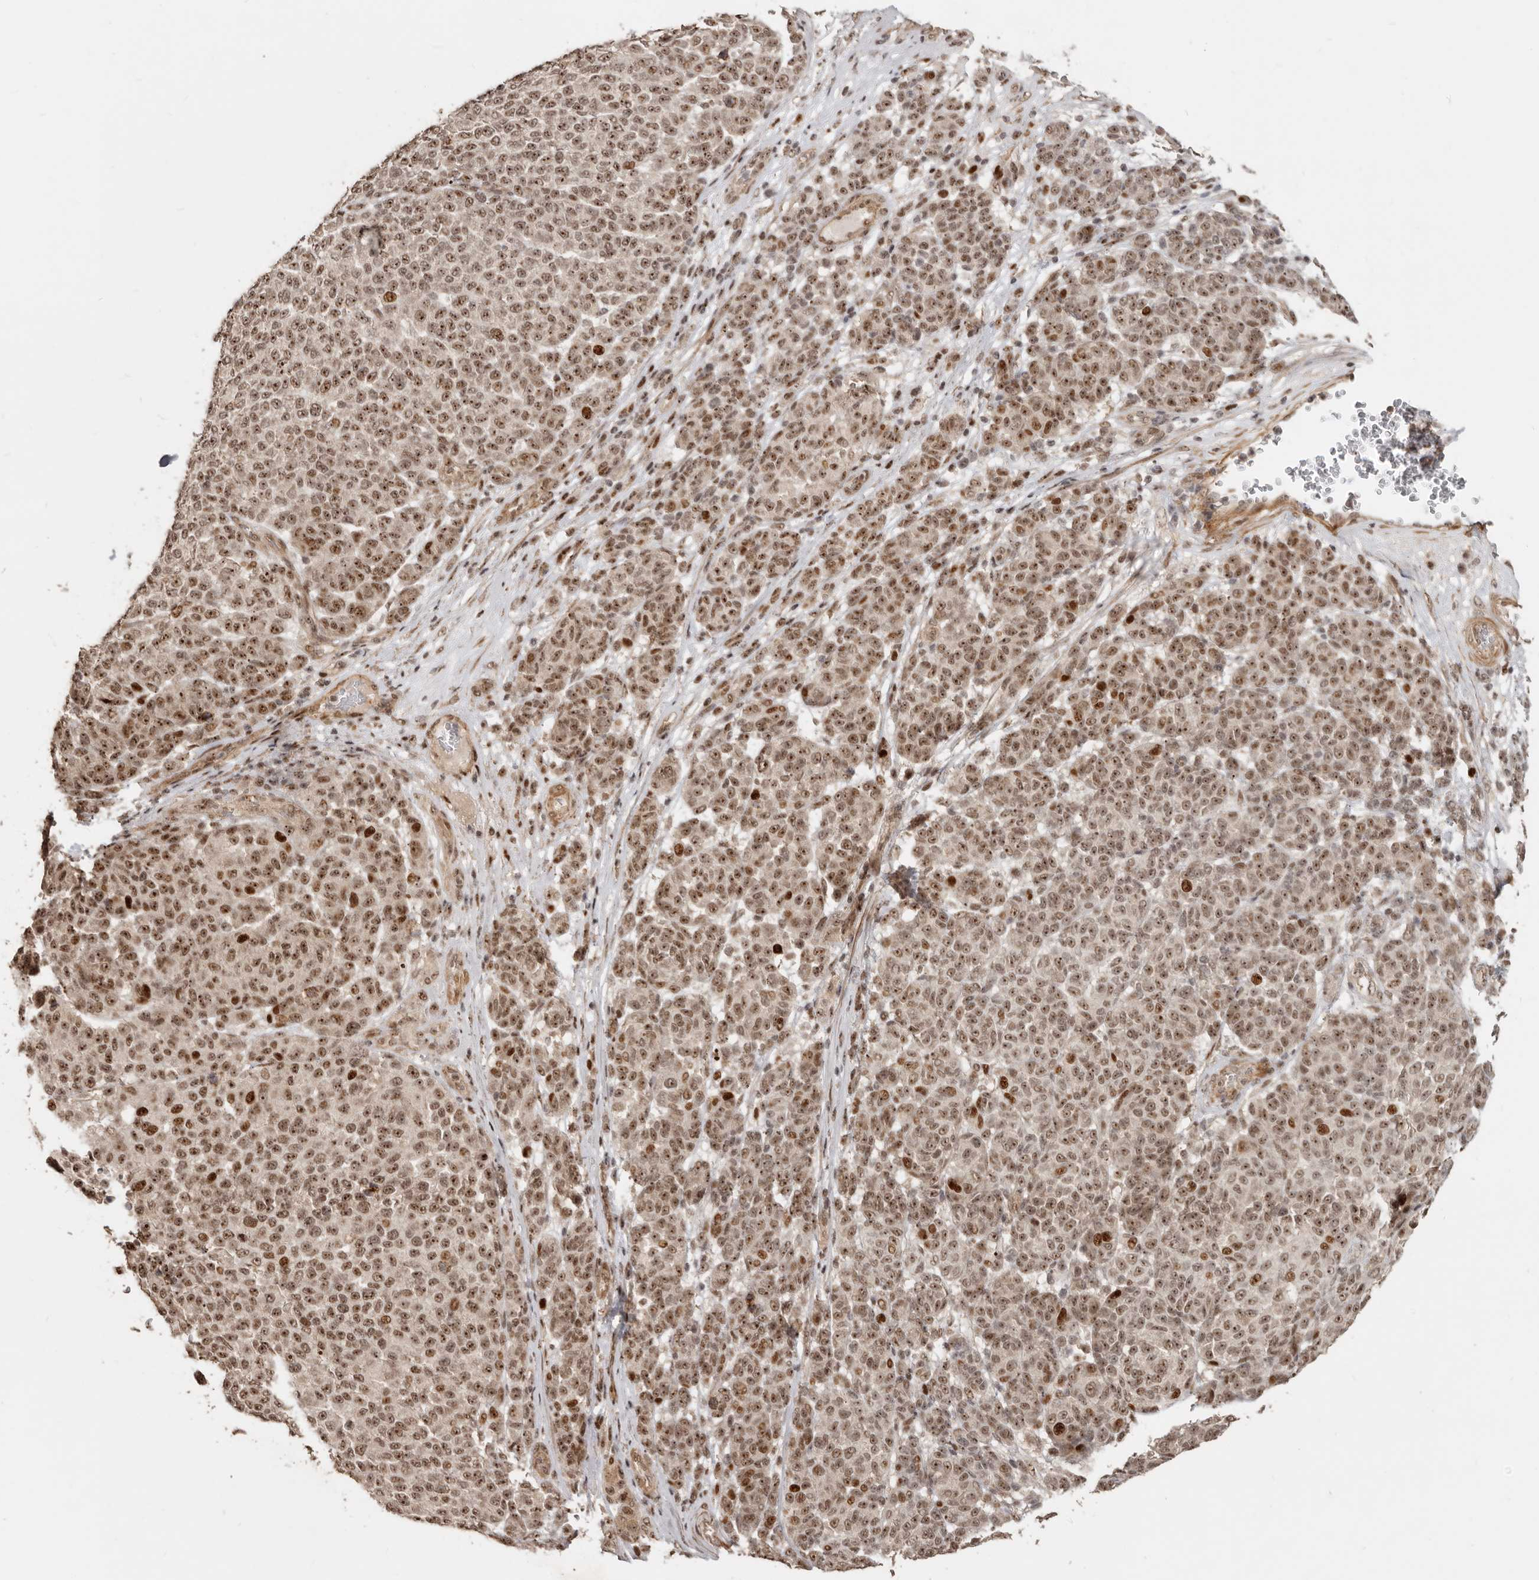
{"staining": {"intensity": "moderate", "quantity": ">75%", "location": "nuclear"}, "tissue": "melanoma", "cell_type": "Tumor cells", "image_type": "cancer", "snomed": [{"axis": "morphology", "description": "Malignant melanoma, NOS"}, {"axis": "topography", "description": "Skin"}], "caption": "Brown immunohistochemical staining in melanoma shows moderate nuclear expression in approximately >75% of tumor cells.", "gene": "GPBP1L1", "patient": {"sex": "male", "age": 59}}